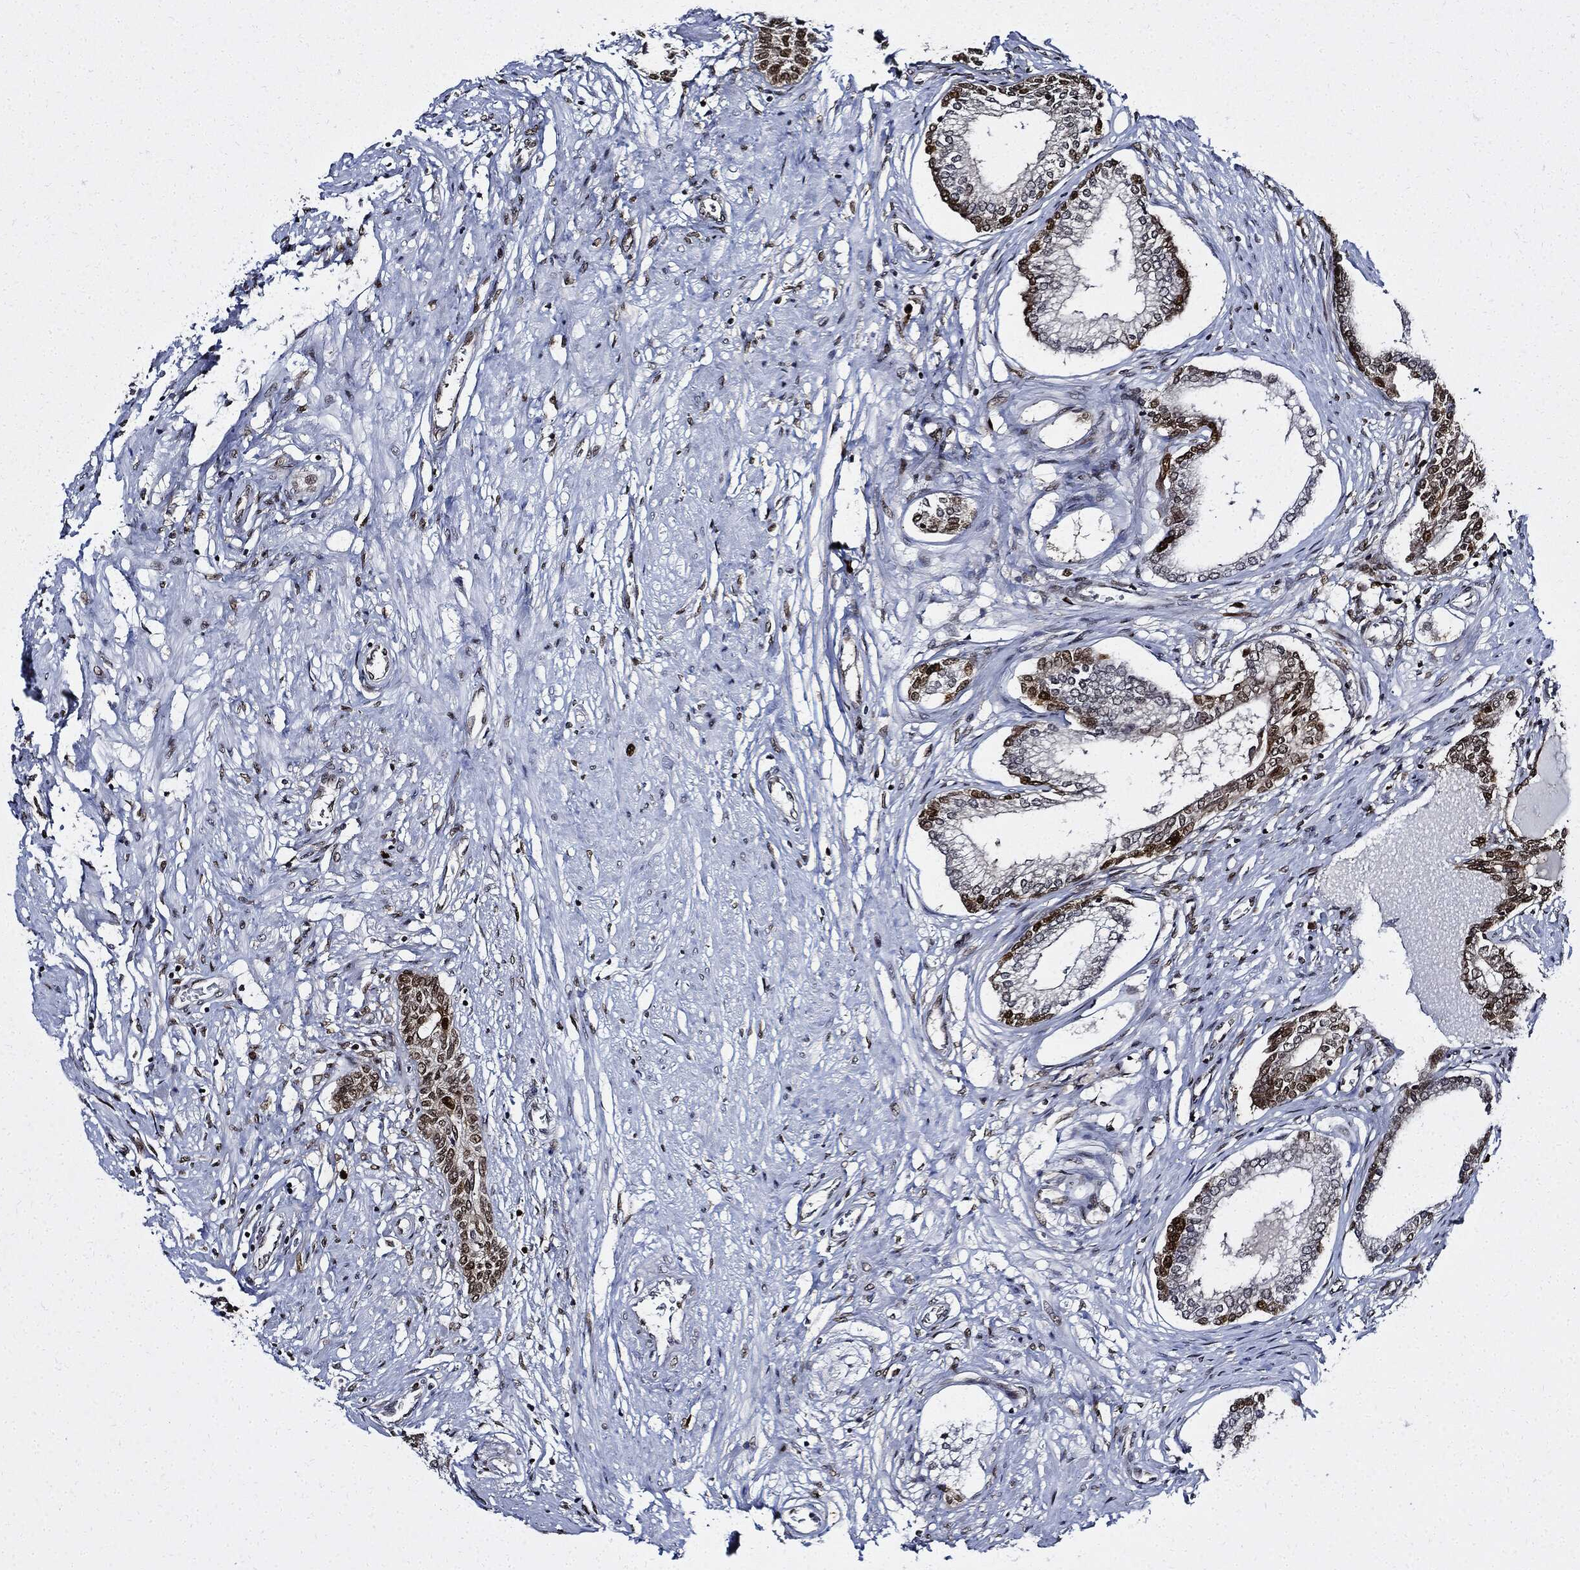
{"staining": {"intensity": "strong", "quantity": "<25%", "location": "nuclear"}, "tissue": "prostate cancer", "cell_type": "Tumor cells", "image_type": "cancer", "snomed": [{"axis": "morphology", "description": "Adenocarcinoma, Low grade"}, {"axis": "topography", "description": "Prostate and seminal vesicle, NOS"}], "caption": "An image of human adenocarcinoma (low-grade) (prostate) stained for a protein demonstrates strong nuclear brown staining in tumor cells. (DAB (3,3'-diaminobenzidine) = brown stain, brightfield microscopy at high magnification).", "gene": "PCNA", "patient": {"sex": "male", "age": 61}}